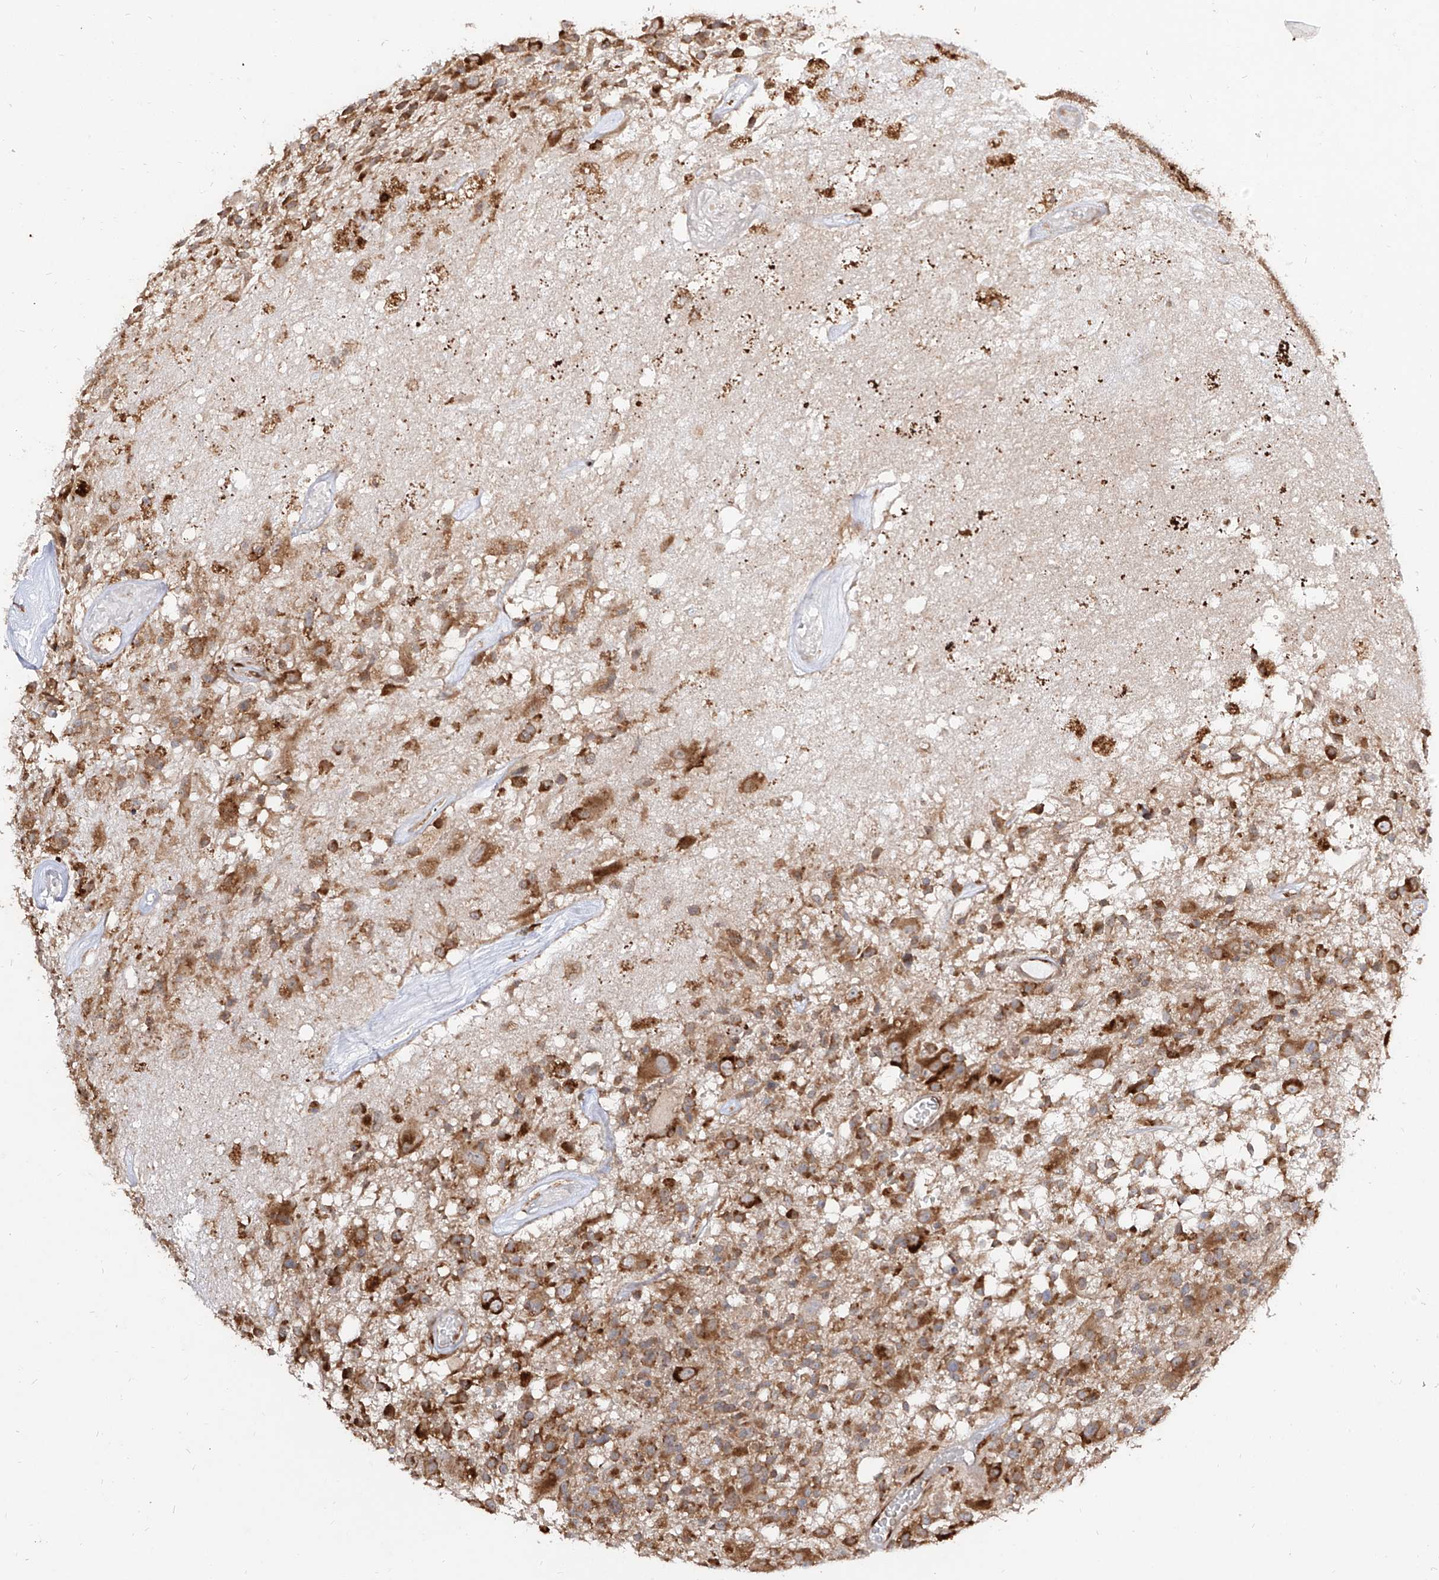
{"staining": {"intensity": "moderate", "quantity": ">75%", "location": "cytoplasmic/membranous"}, "tissue": "glioma", "cell_type": "Tumor cells", "image_type": "cancer", "snomed": [{"axis": "morphology", "description": "Glioma, malignant, High grade"}, {"axis": "morphology", "description": "Glioblastoma, NOS"}, {"axis": "topography", "description": "Brain"}], "caption": "There is medium levels of moderate cytoplasmic/membranous positivity in tumor cells of glioblastoma, as demonstrated by immunohistochemical staining (brown color).", "gene": "RPS25", "patient": {"sex": "male", "age": 60}}